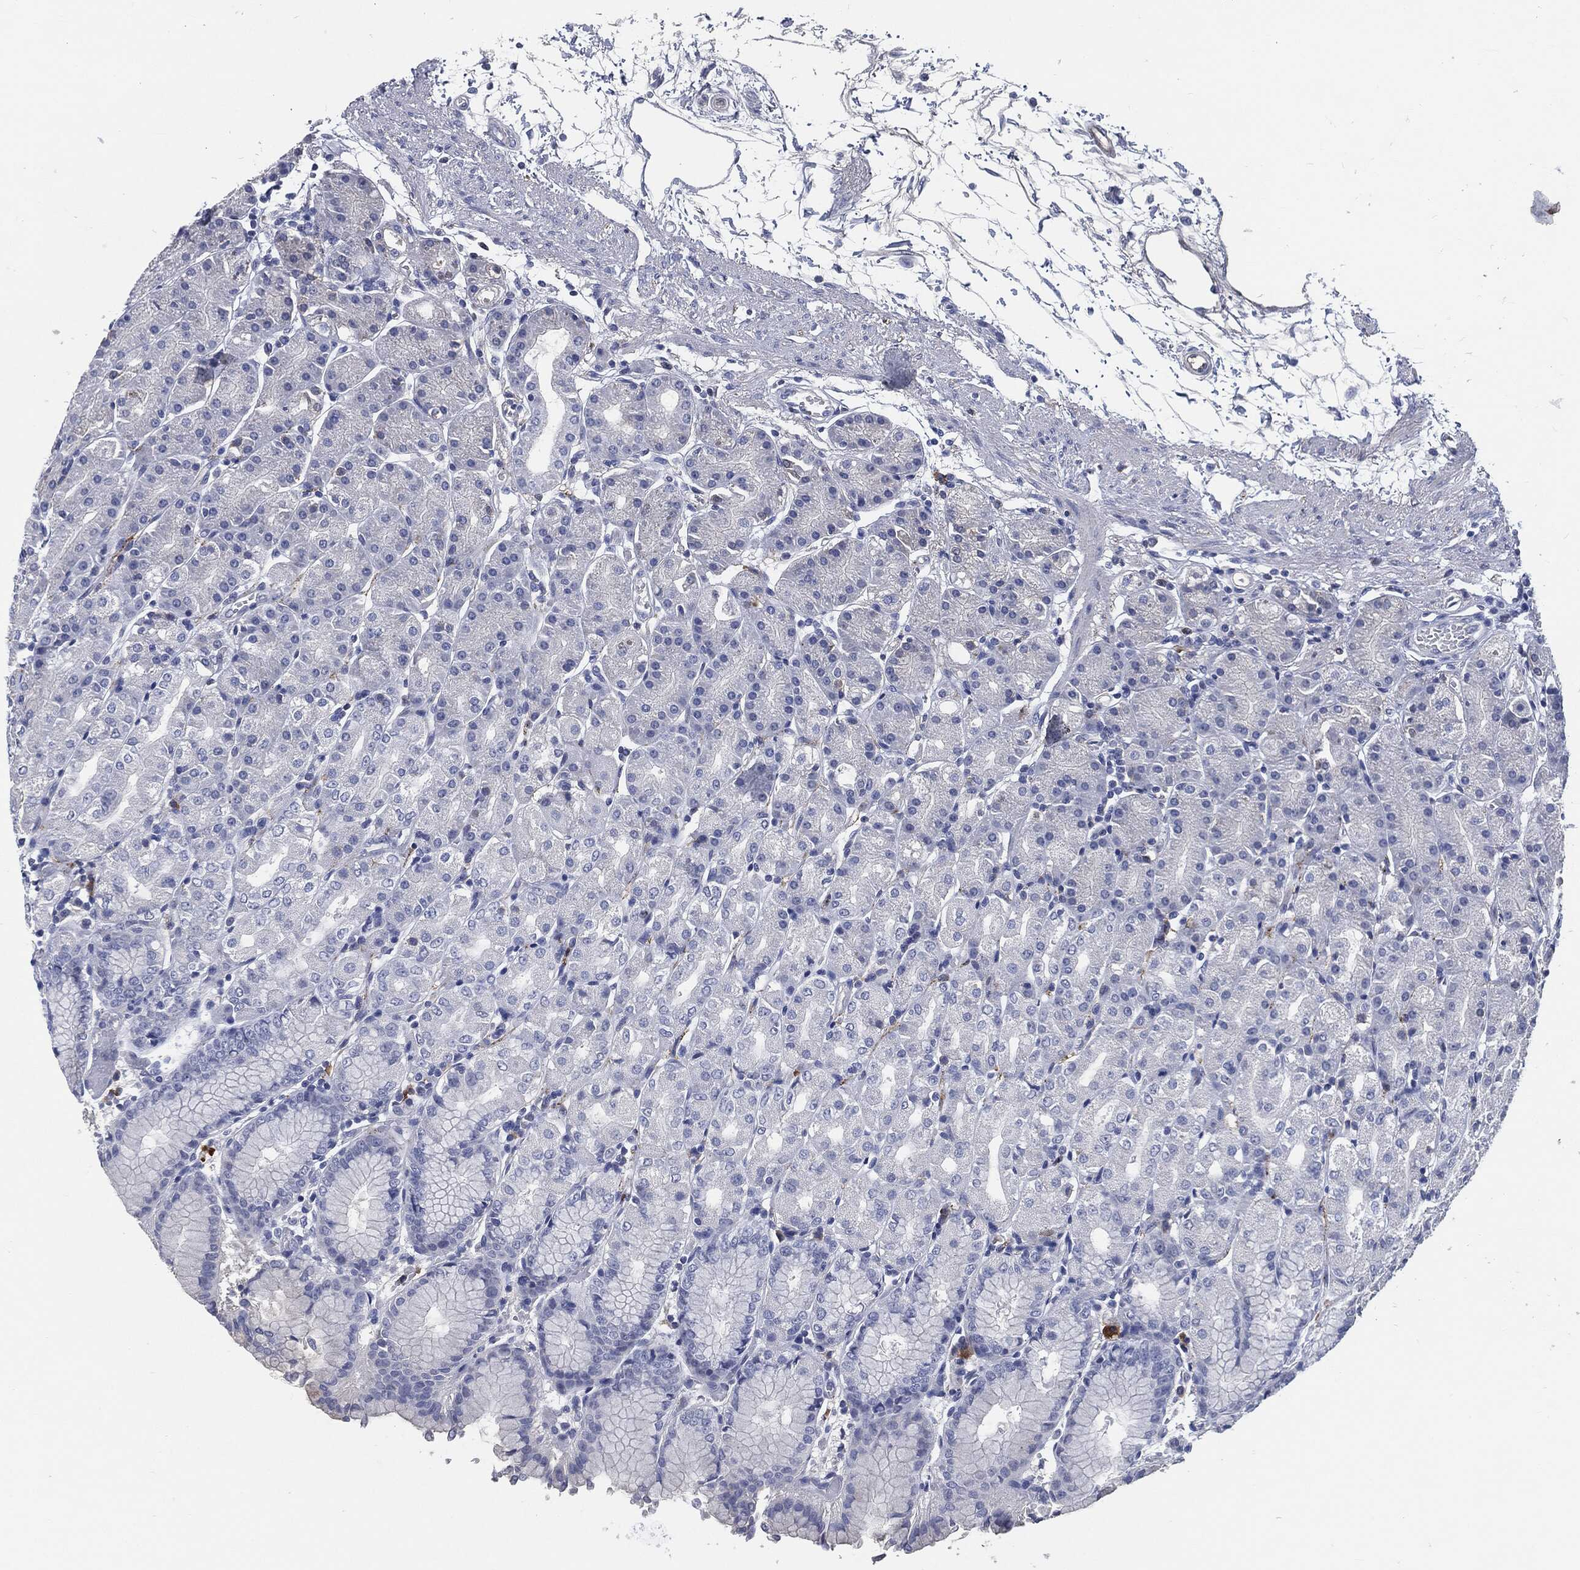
{"staining": {"intensity": "negative", "quantity": "none", "location": "none"}, "tissue": "stomach", "cell_type": "Glandular cells", "image_type": "normal", "snomed": [{"axis": "morphology", "description": "Normal tissue, NOS"}, {"axis": "morphology", "description": "Adenocarcinoma, NOS"}, {"axis": "topography", "description": "Stomach"}], "caption": "Immunohistochemistry (IHC) image of unremarkable human stomach stained for a protein (brown), which demonstrates no staining in glandular cells. The staining is performed using DAB (3,3'-diaminobenzidine) brown chromogen with nuclei counter-stained in using hematoxylin.", "gene": "CD27", "patient": {"sex": "female", "age": 81}}